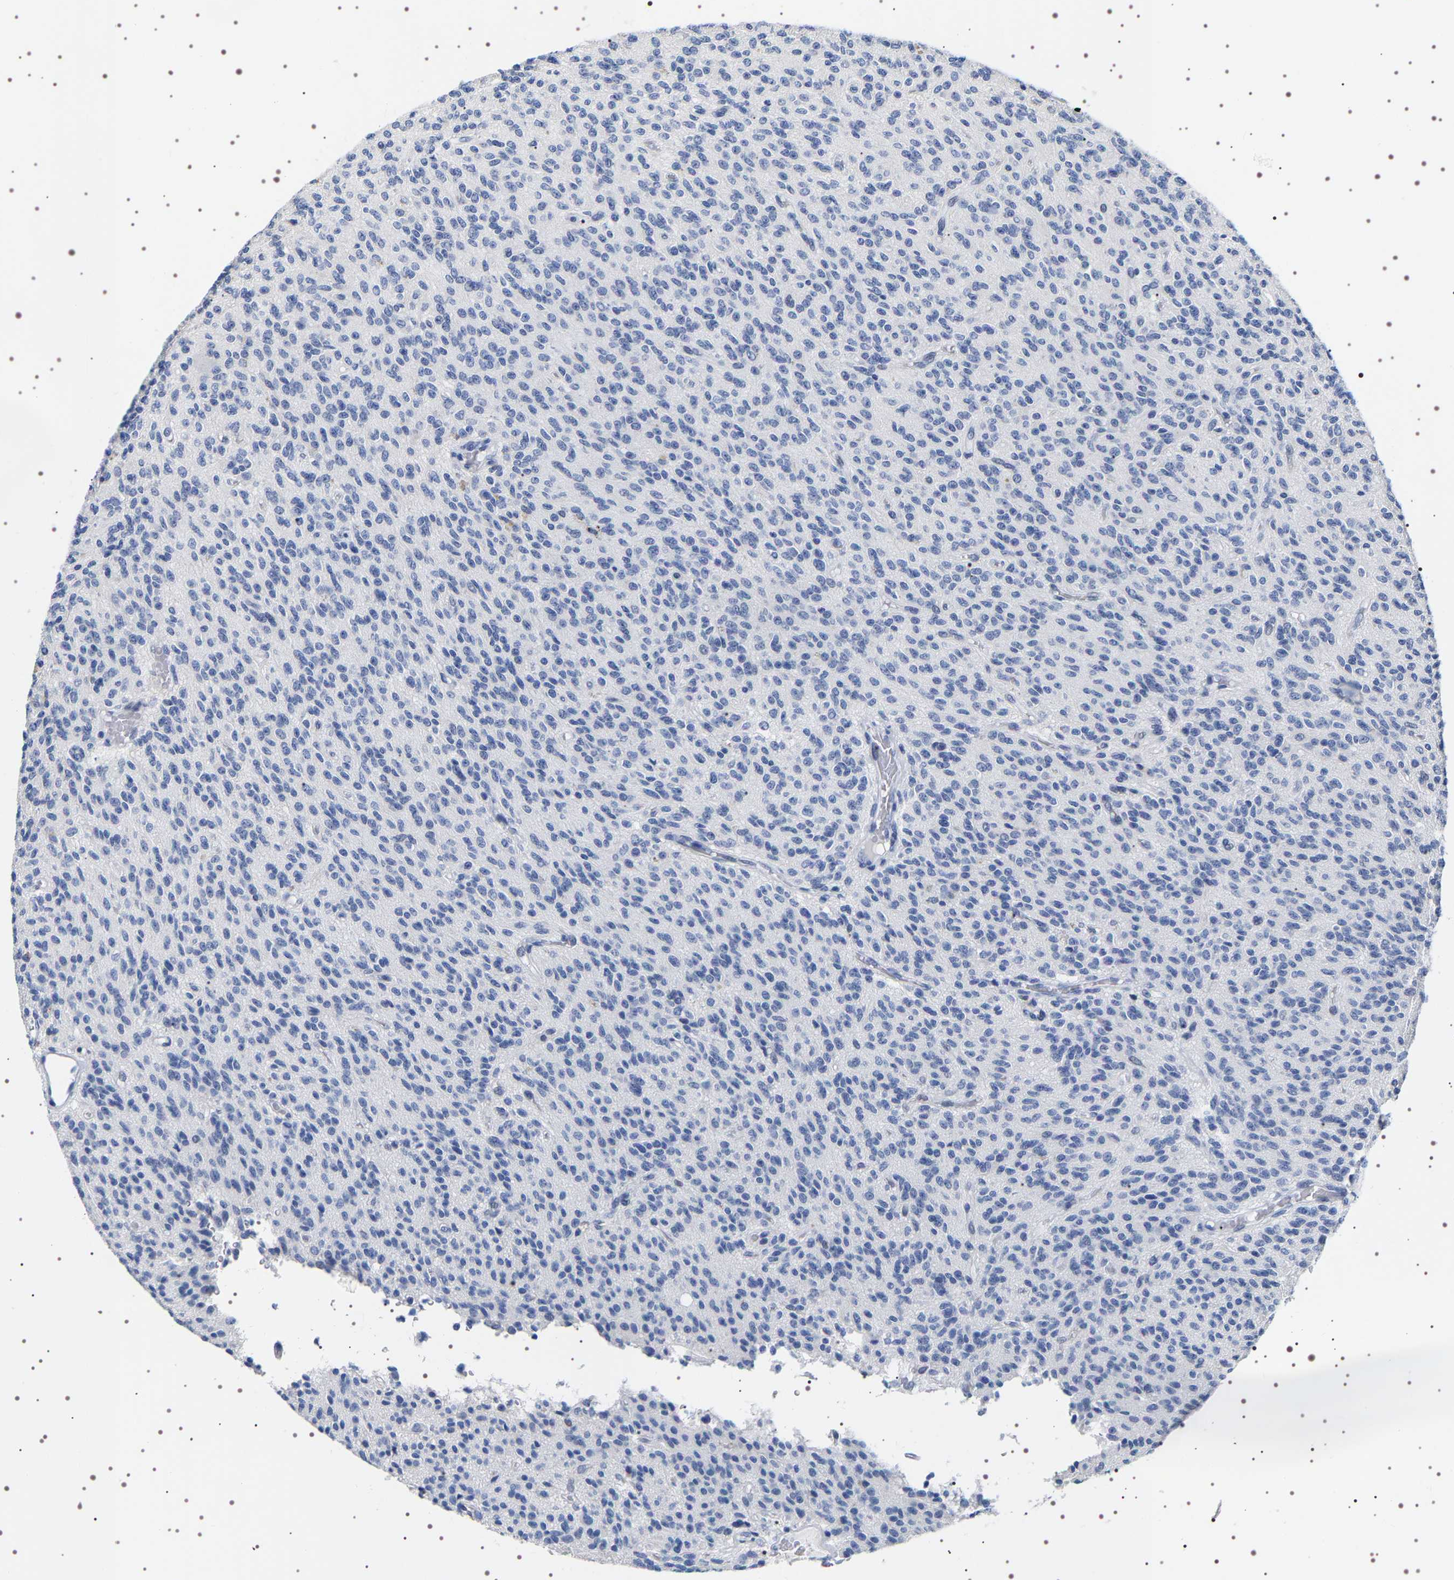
{"staining": {"intensity": "negative", "quantity": "none", "location": "none"}, "tissue": "glioma", "cell_type": "Tumor cells", "image_type": "cancer", "snomed": [{"axis": "morphology", "description": "Glioma, malignant, High grade"}, {"axis": "topography", "description": "Brain"}], "caption": "DAB immunohistochemical staining of human malignant glioma (high-grade) demonstrates no significant positivity in tumor cells.", "gene": "UBQLN3", "patient": {"sex": "male", "age": 34}}